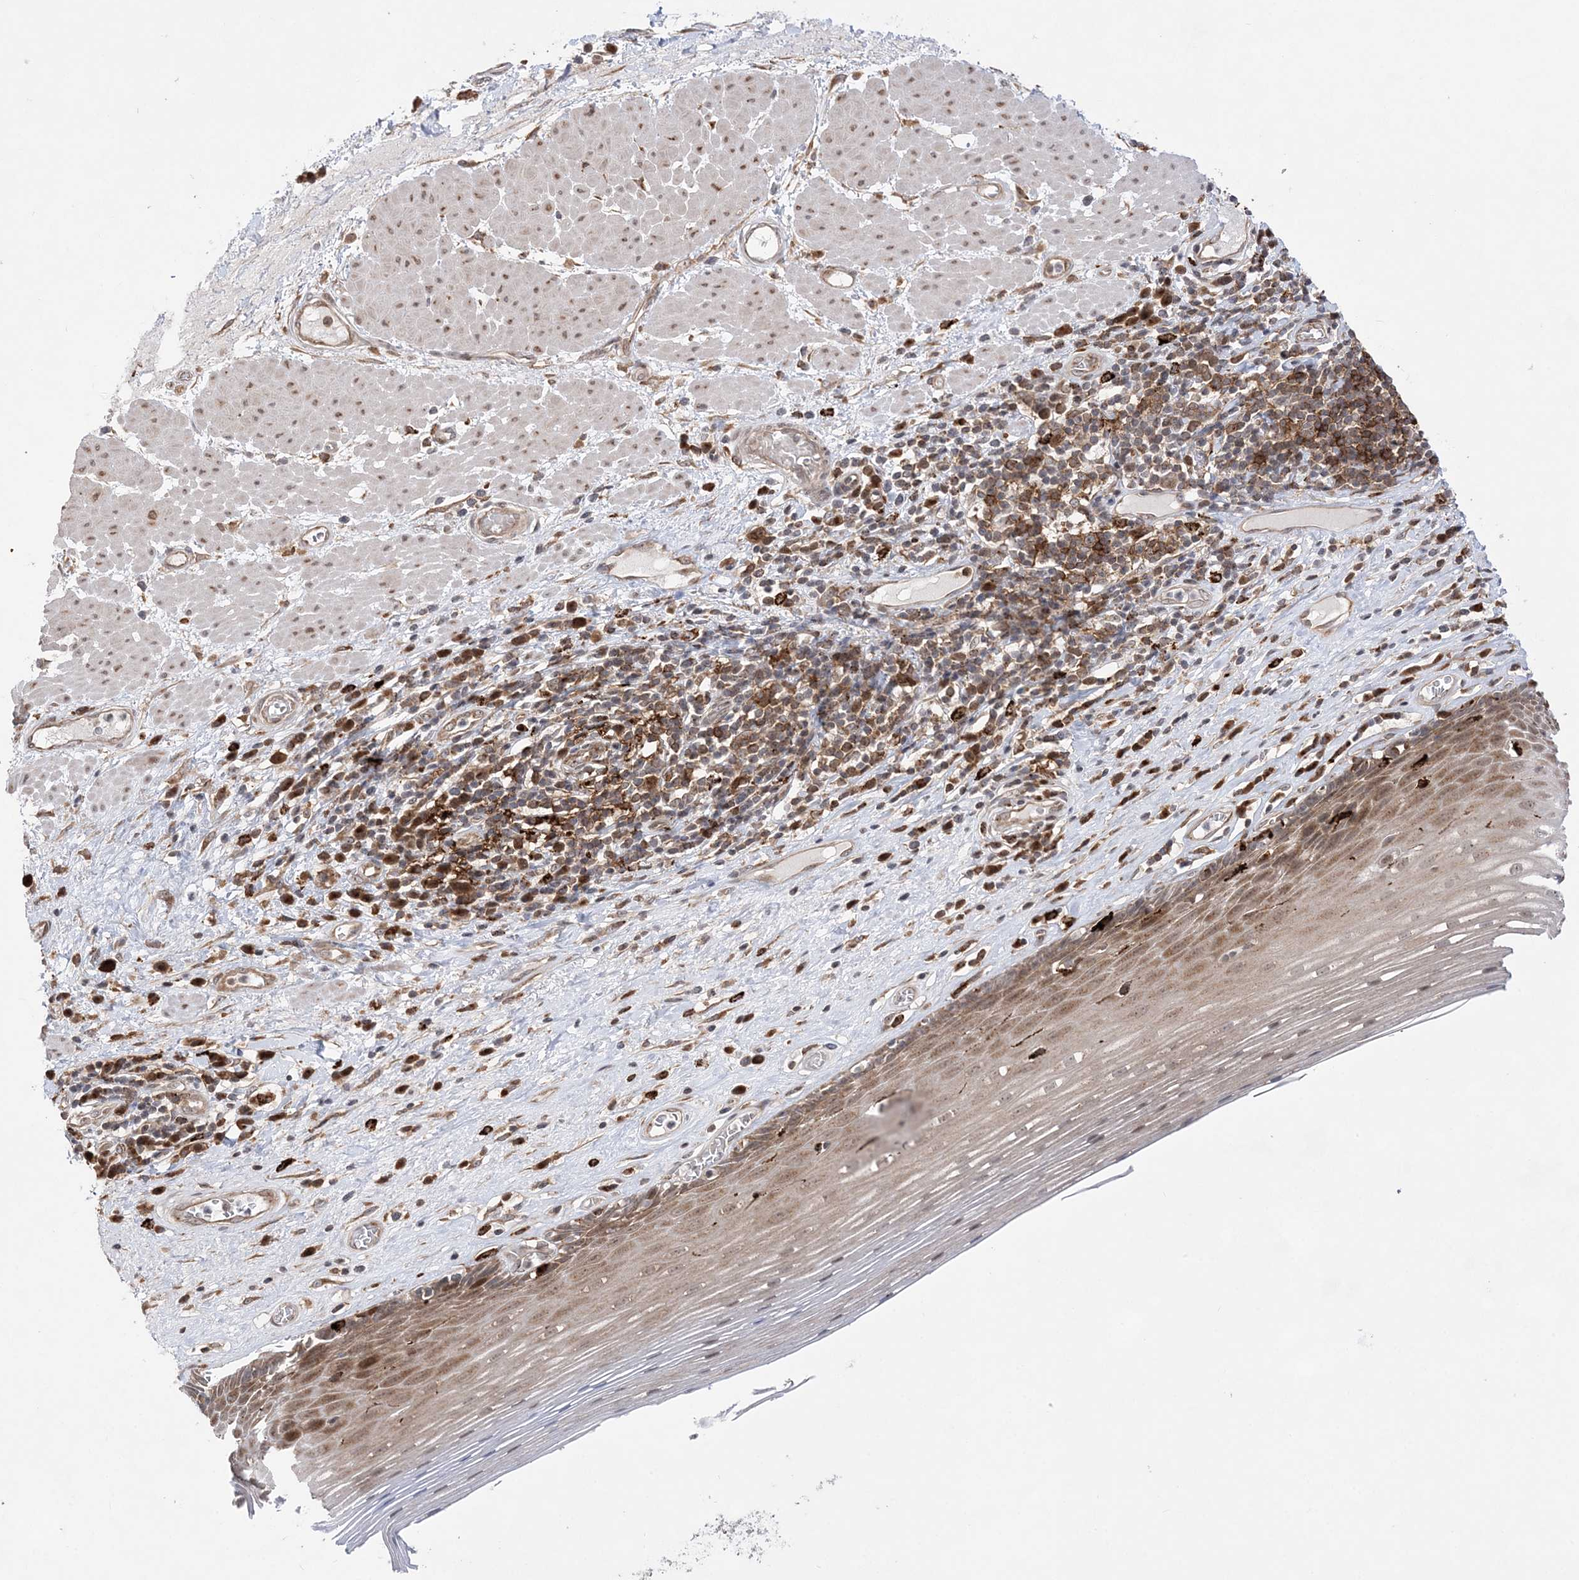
{"staining": {"intensity": "moderate", "quantity": "25%-75%", "location": "cytoplasmic/membranous"}, "tissue": "esophagus", "cell_type": "Squamous epithelial cells", "image_type": "normal", "snomed": [{"axis": "morphology", "description": "Normal tissue, NOS"}, {"axis": "topography", "description": "Esophagus"}], "caption": "Esophagus stained with immunohistochemistry displays moderate cytoplasmic/membranous positivity in approximately 25%-75% of squamous epithelial cells. The staining is performed using DAB brown chromogen to label protein expression. The nuclei are counter-stained blue using hematoxylin.", "gene": "ANAPC15", "patient": {"sex": "male", "age": 62}}